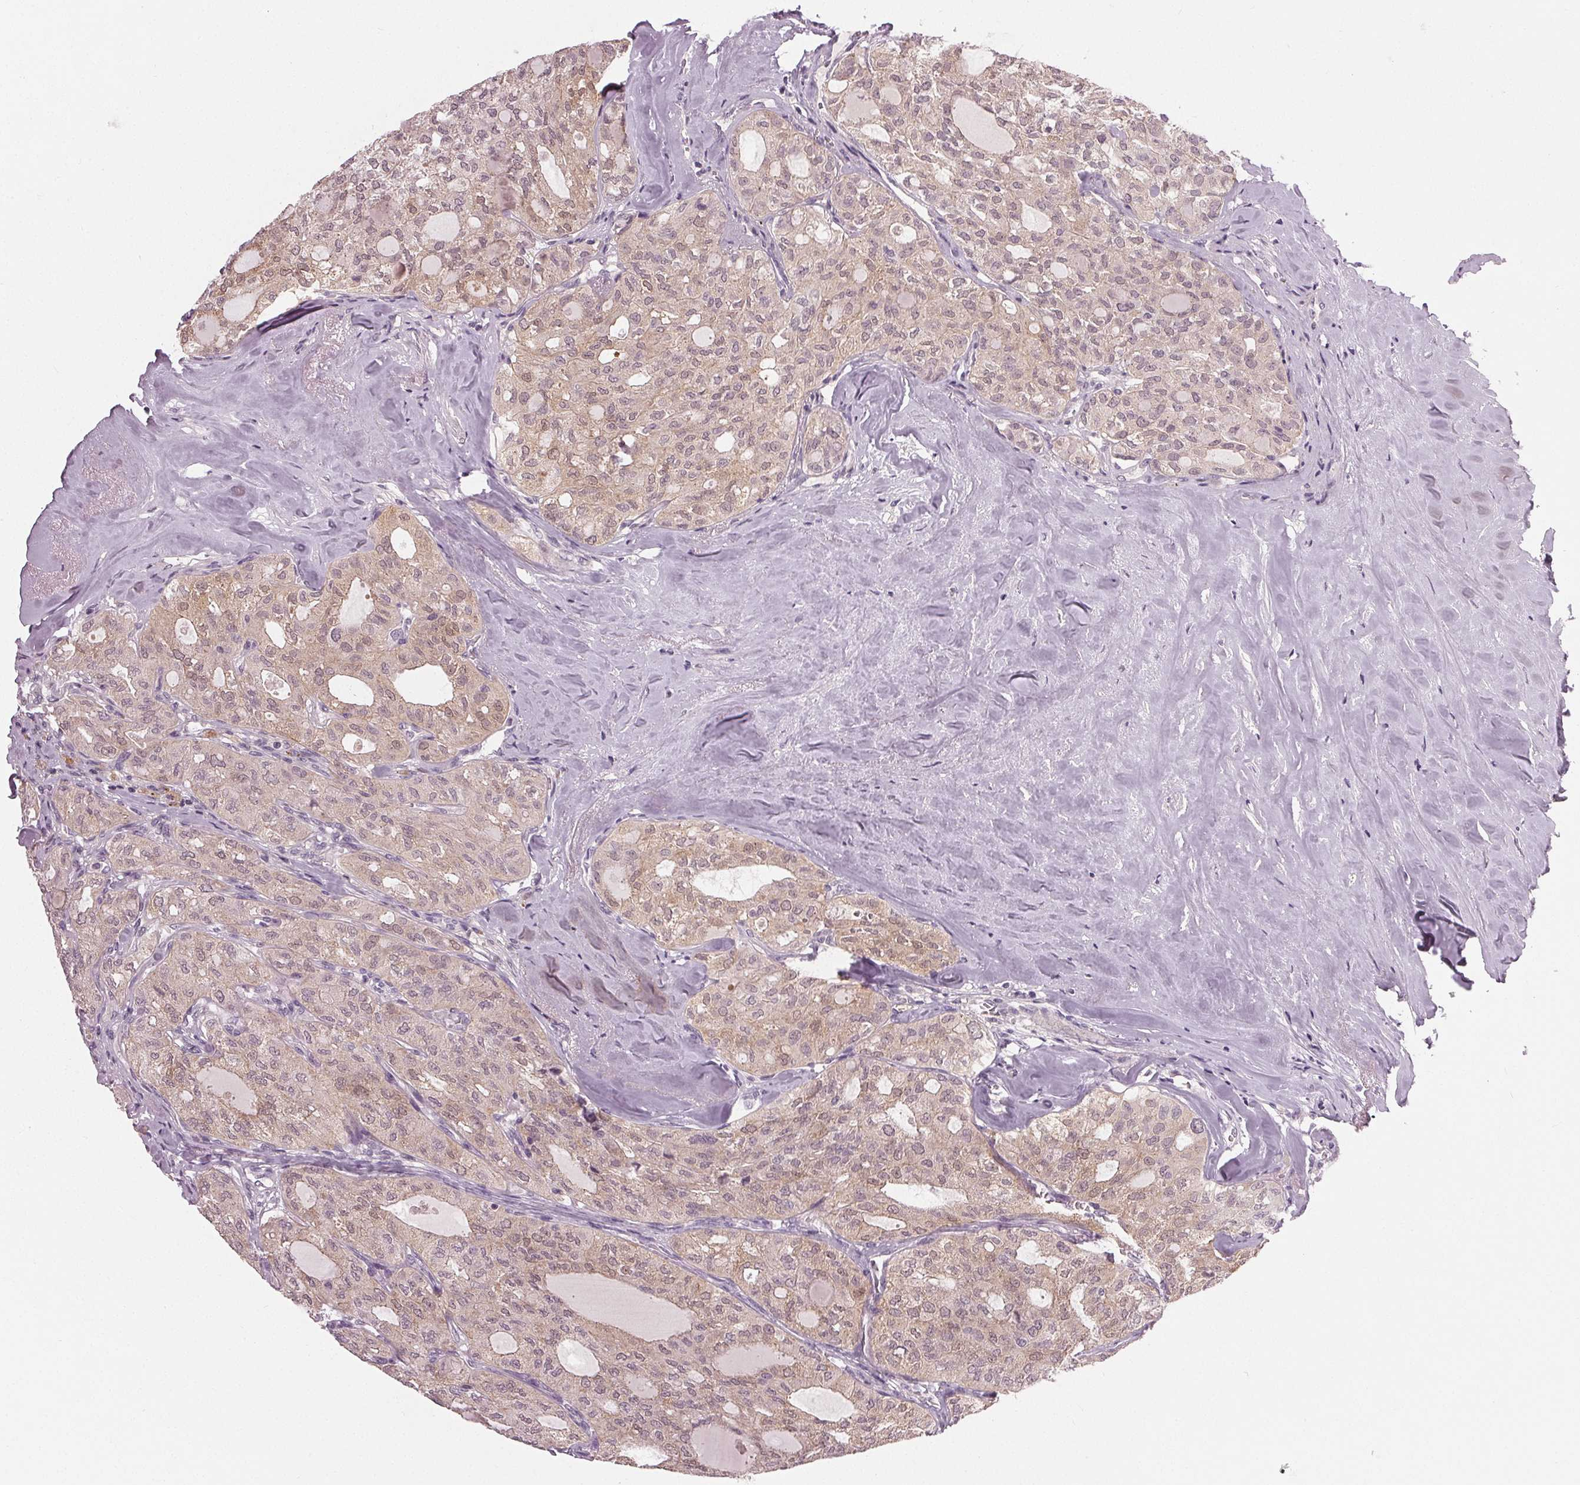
{"staining": {"intensity": "weak", "quantity": "<25%", "location": "cytoplasmic/membranous"}, "tissue": "thyroid cancer", "cell_type": "Tumor cells", "image_type": "cancer", "snomed": [{"axis": "morphology", "description": "Follicular adenoma carcinoma, NOS"}, {"axis": "topography", "description": "Thyroid gland"}], "caption": "This photomicrograph is of follicular adenoma carcinoma (thyroid) stained with IHC to label a protein in brown with the nuclei are counter-stained blue. There is no expression in tumor cells.", "gene": "ZNF605", "patient": {"sex": "male", "age": 75}}